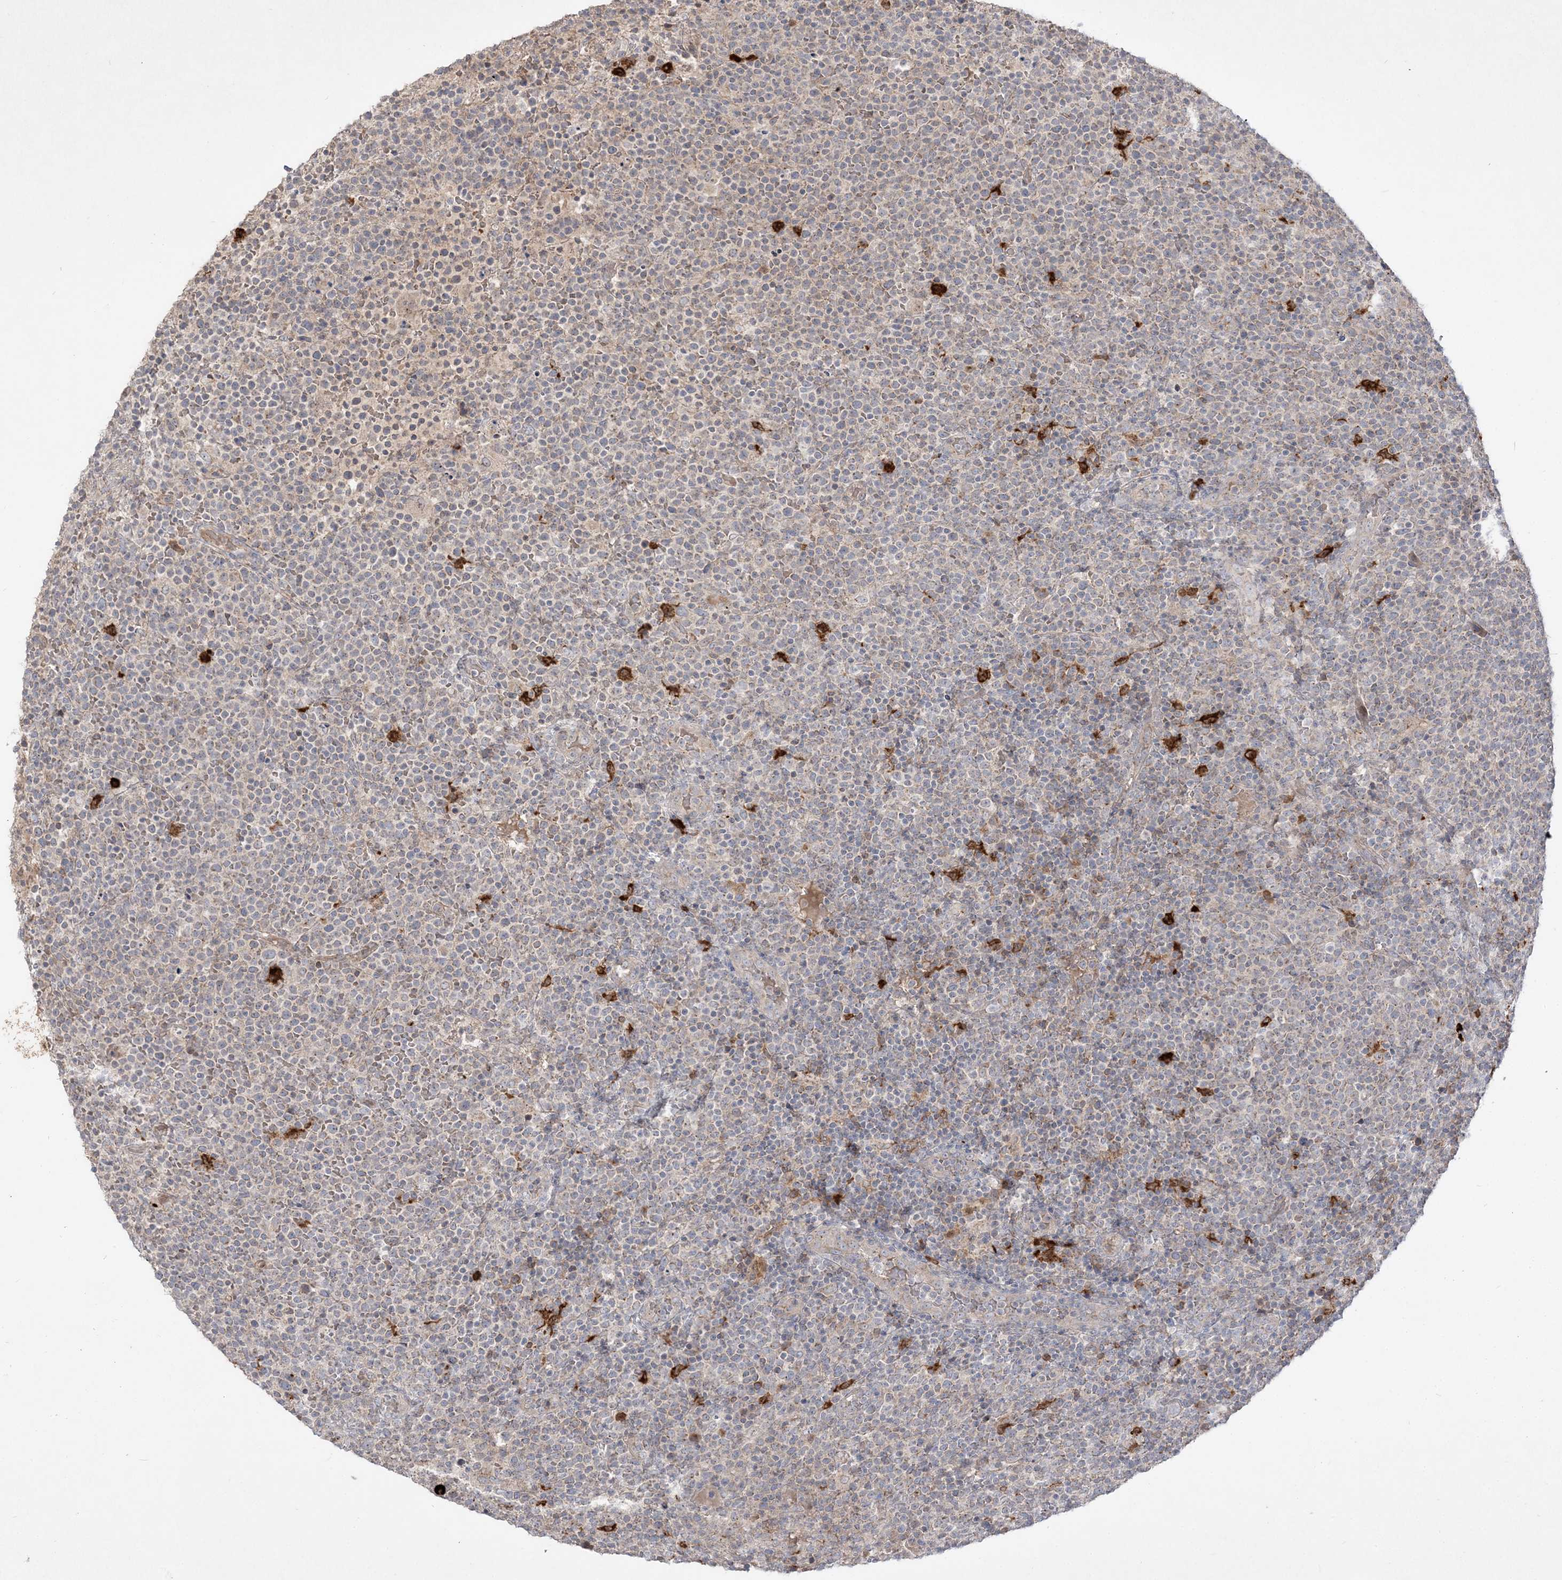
{"staining": {"intensity": "negative", "quantity": "none", "location": "none"}, "tissue": "lymphoma", "cell_type": "Tumor cells", "image_type": "cancer", "snomed": [{"axis": "morphology", "description": "Malignant lymphoma, non-Hodgkin's type, High grade"}, {"axis": "topography", "description": "Lymph node"}], "caption": "DAB (3,3'-diaminobenzidine) immunohistochemical staining of lymphoma reveals no significant positivity in tumor cells.", "gene": "CLNK", "patient": {"sex": "male", "age": 61}}